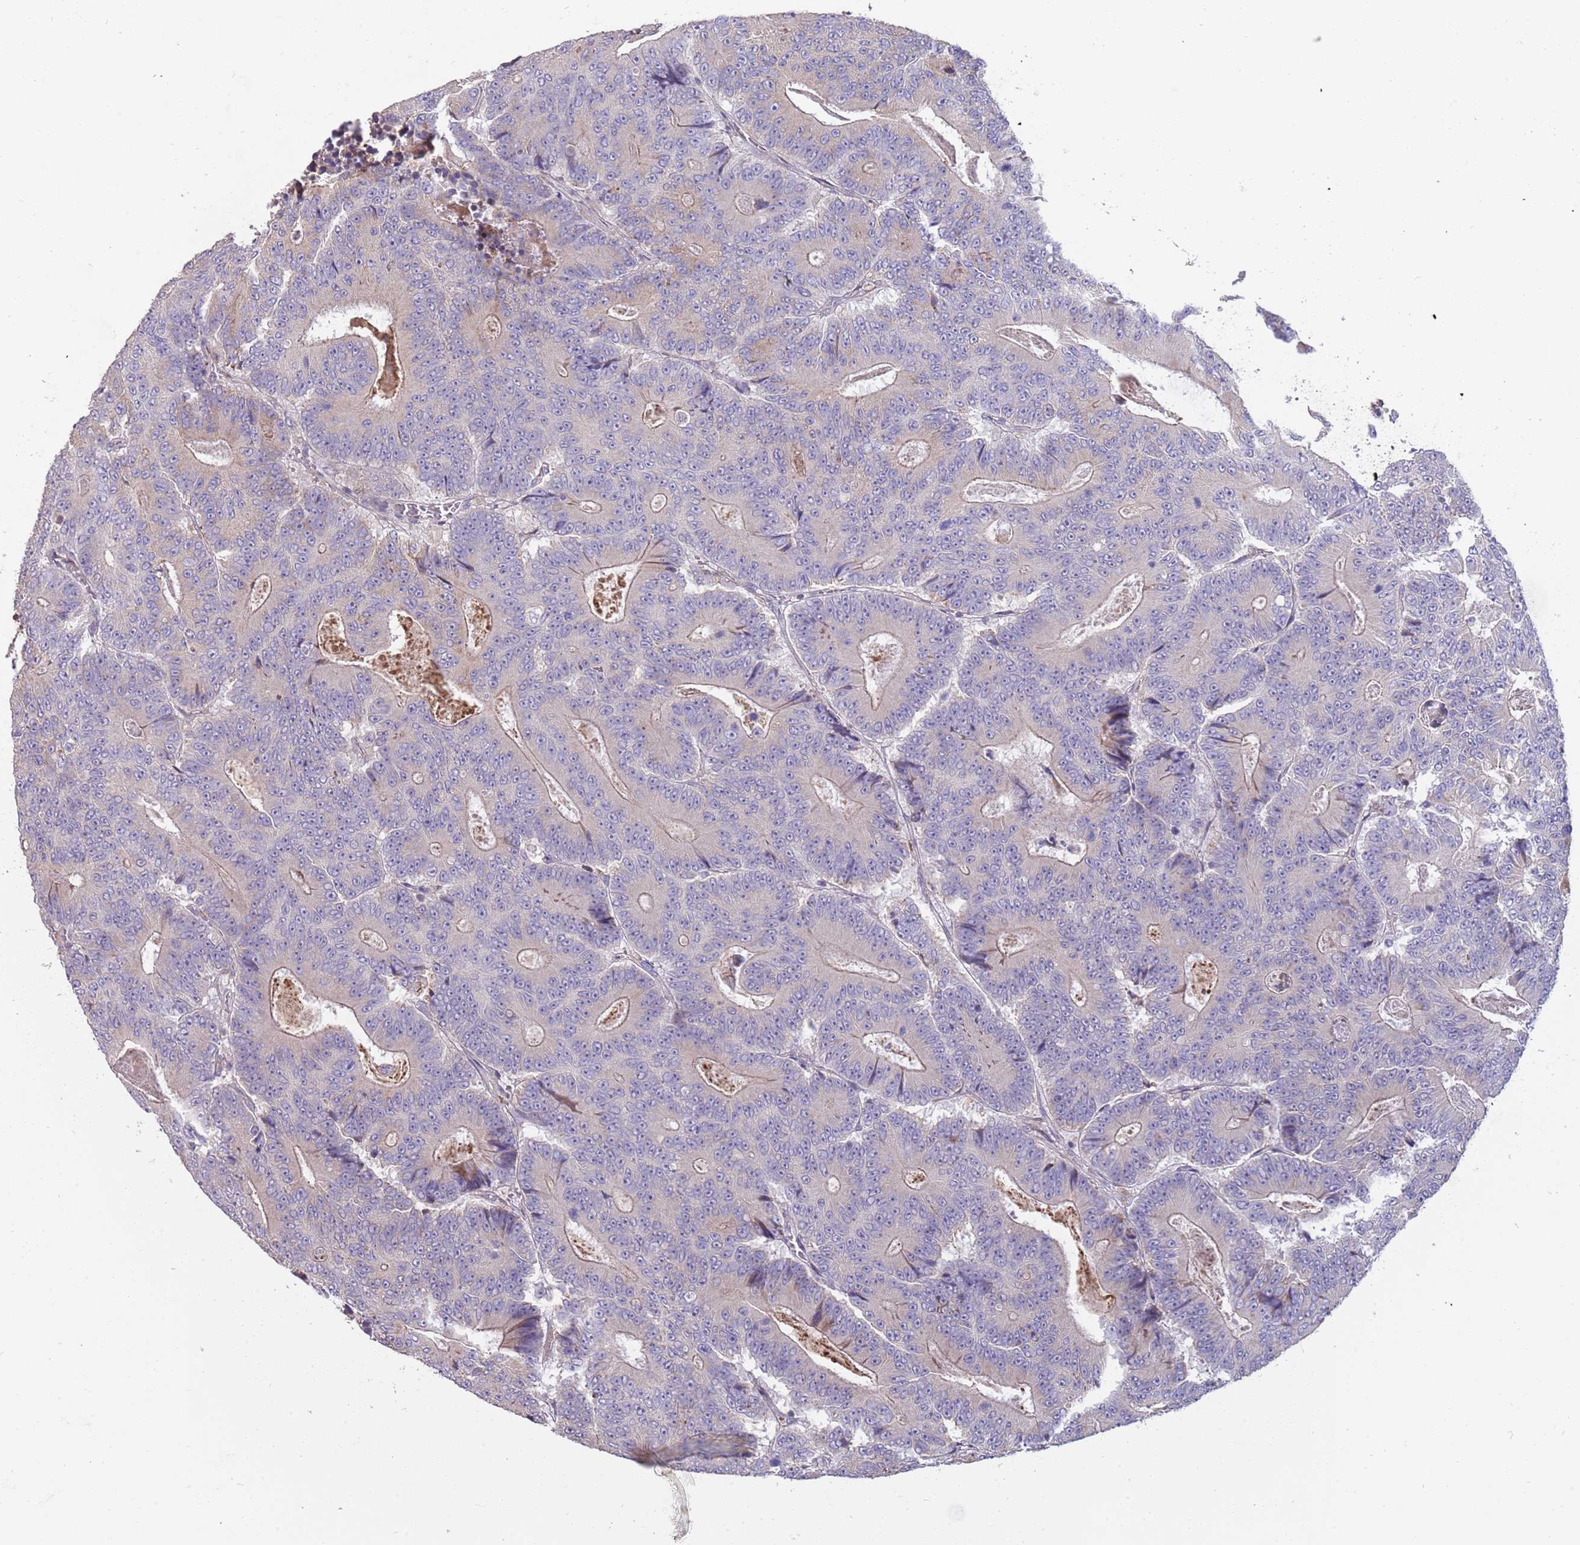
{"staining": {"intensity": "negative", "quantity": "none", "location": "none"}, "tissue": "colorectal cancer", "cell_type": "Tumor cells", "image_type": "cancer", "snomed": [{"axis": "morphology", "description": "Adenocarcinoma, NOS"}, {"axis": "topography", "description": "Colon"}], "caption": "A high-resolution image shows IHC staining of adenocarcinoma (colorectal), which reveals no significant staining in tumor cells.", "gene": "SUSD1", "patient": {"sex": "male", "age": 83}}